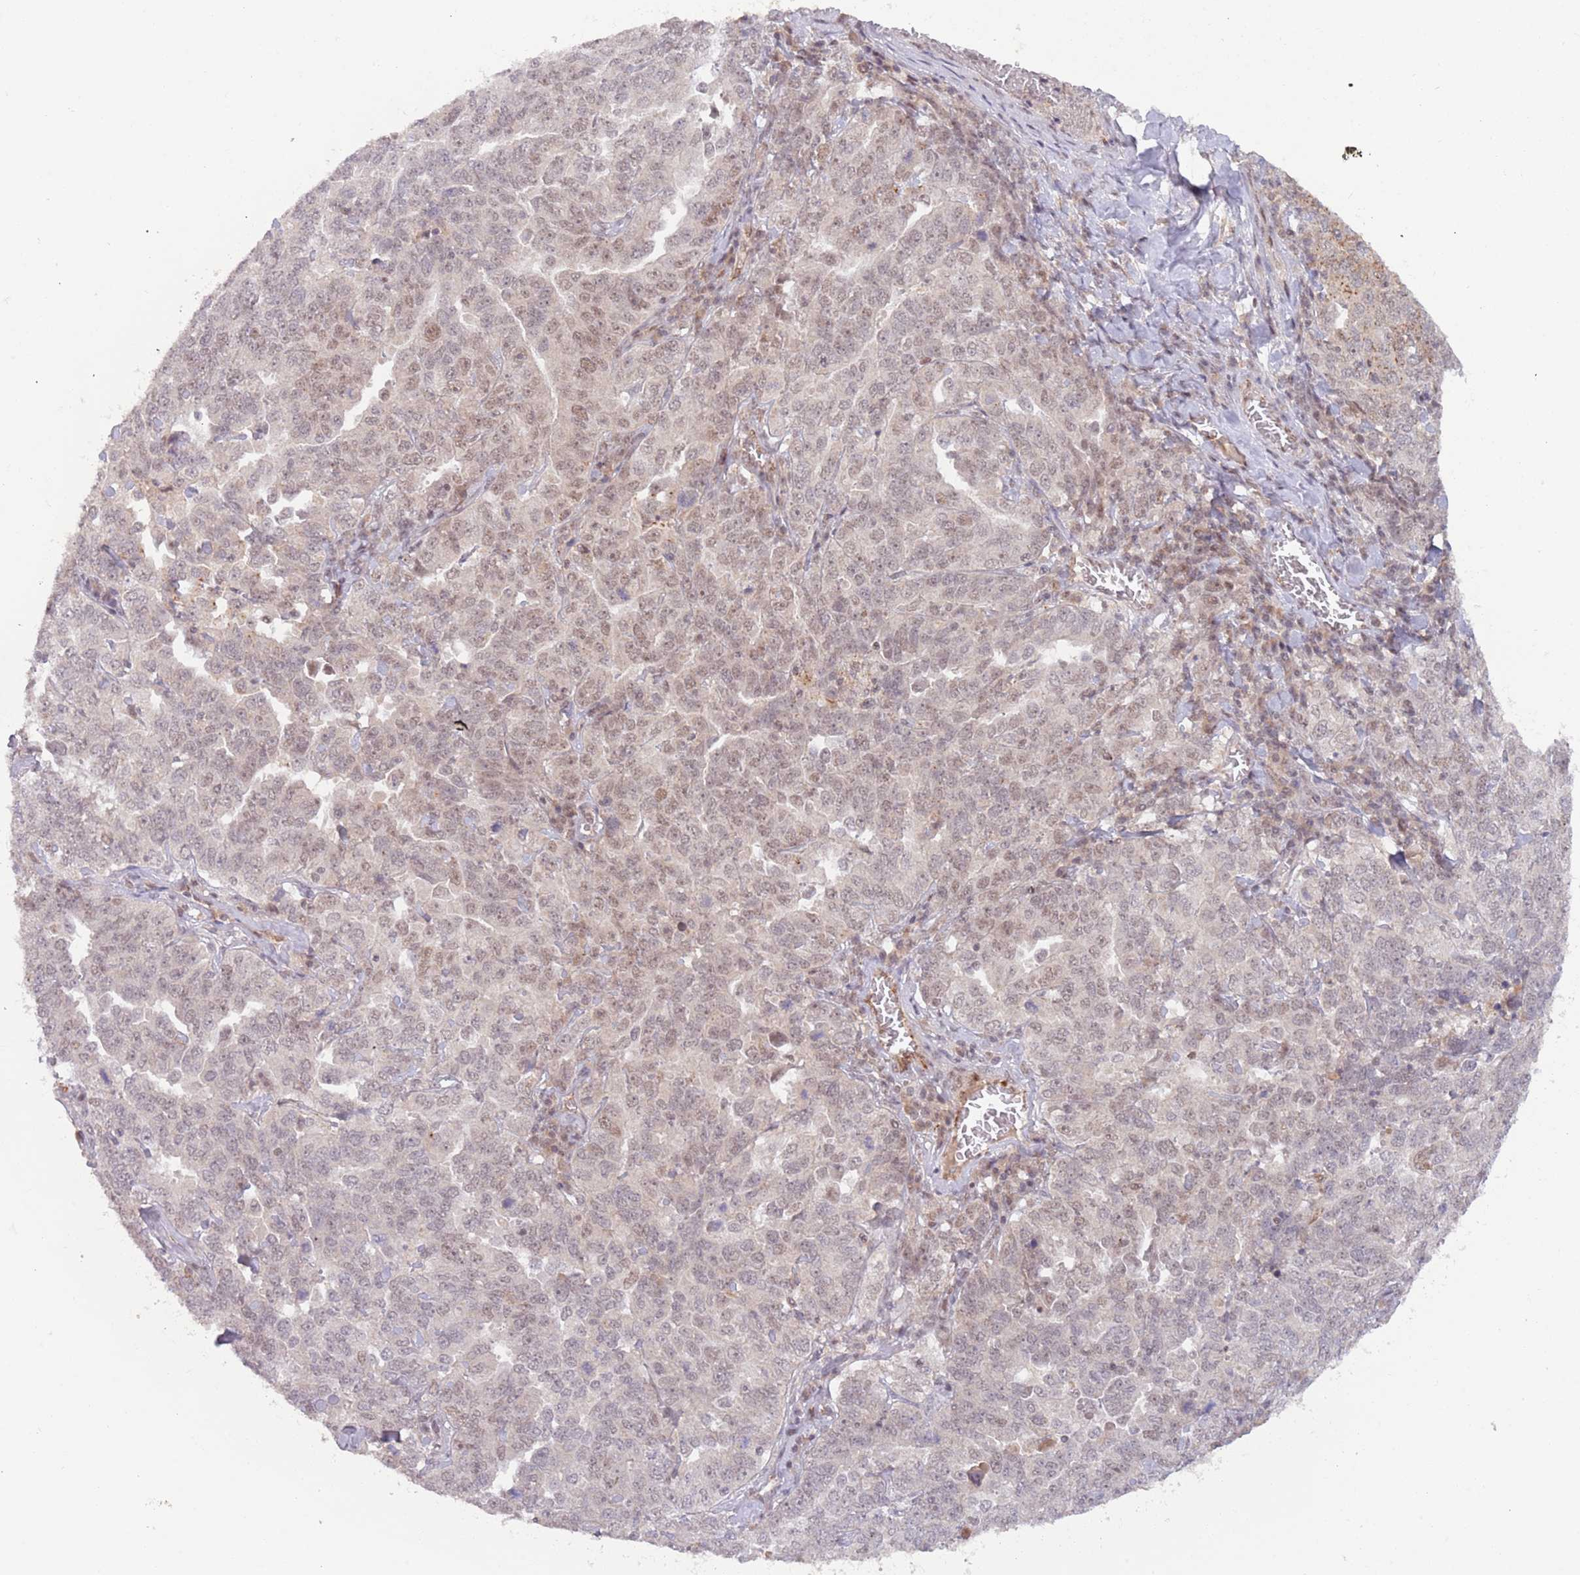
{"staining": {"intensity": "moderate", "quantity": "25%-75%", "location": "nuclear"}, "tissue": "ovarian cancer", "cell_type": "Tumor cells", "image_type": "cancer", "snomed": [{"axis": "morphology", "description": "Carcinoma, endometroid"}, {"axis": "topography", "description": "Ovary"}], "caption": "Immunohistochemical staining of human ovarian cancer reveals medium levels of moderate nuclear positivity in about 25%-75% of tumor cells. (Stains: DAB in brown, nuclei in blue, Microscopy: brightfield microscopy at high magnification).", "gene": "RFXANK", "patient": {"sex": "female", "age": 62}}